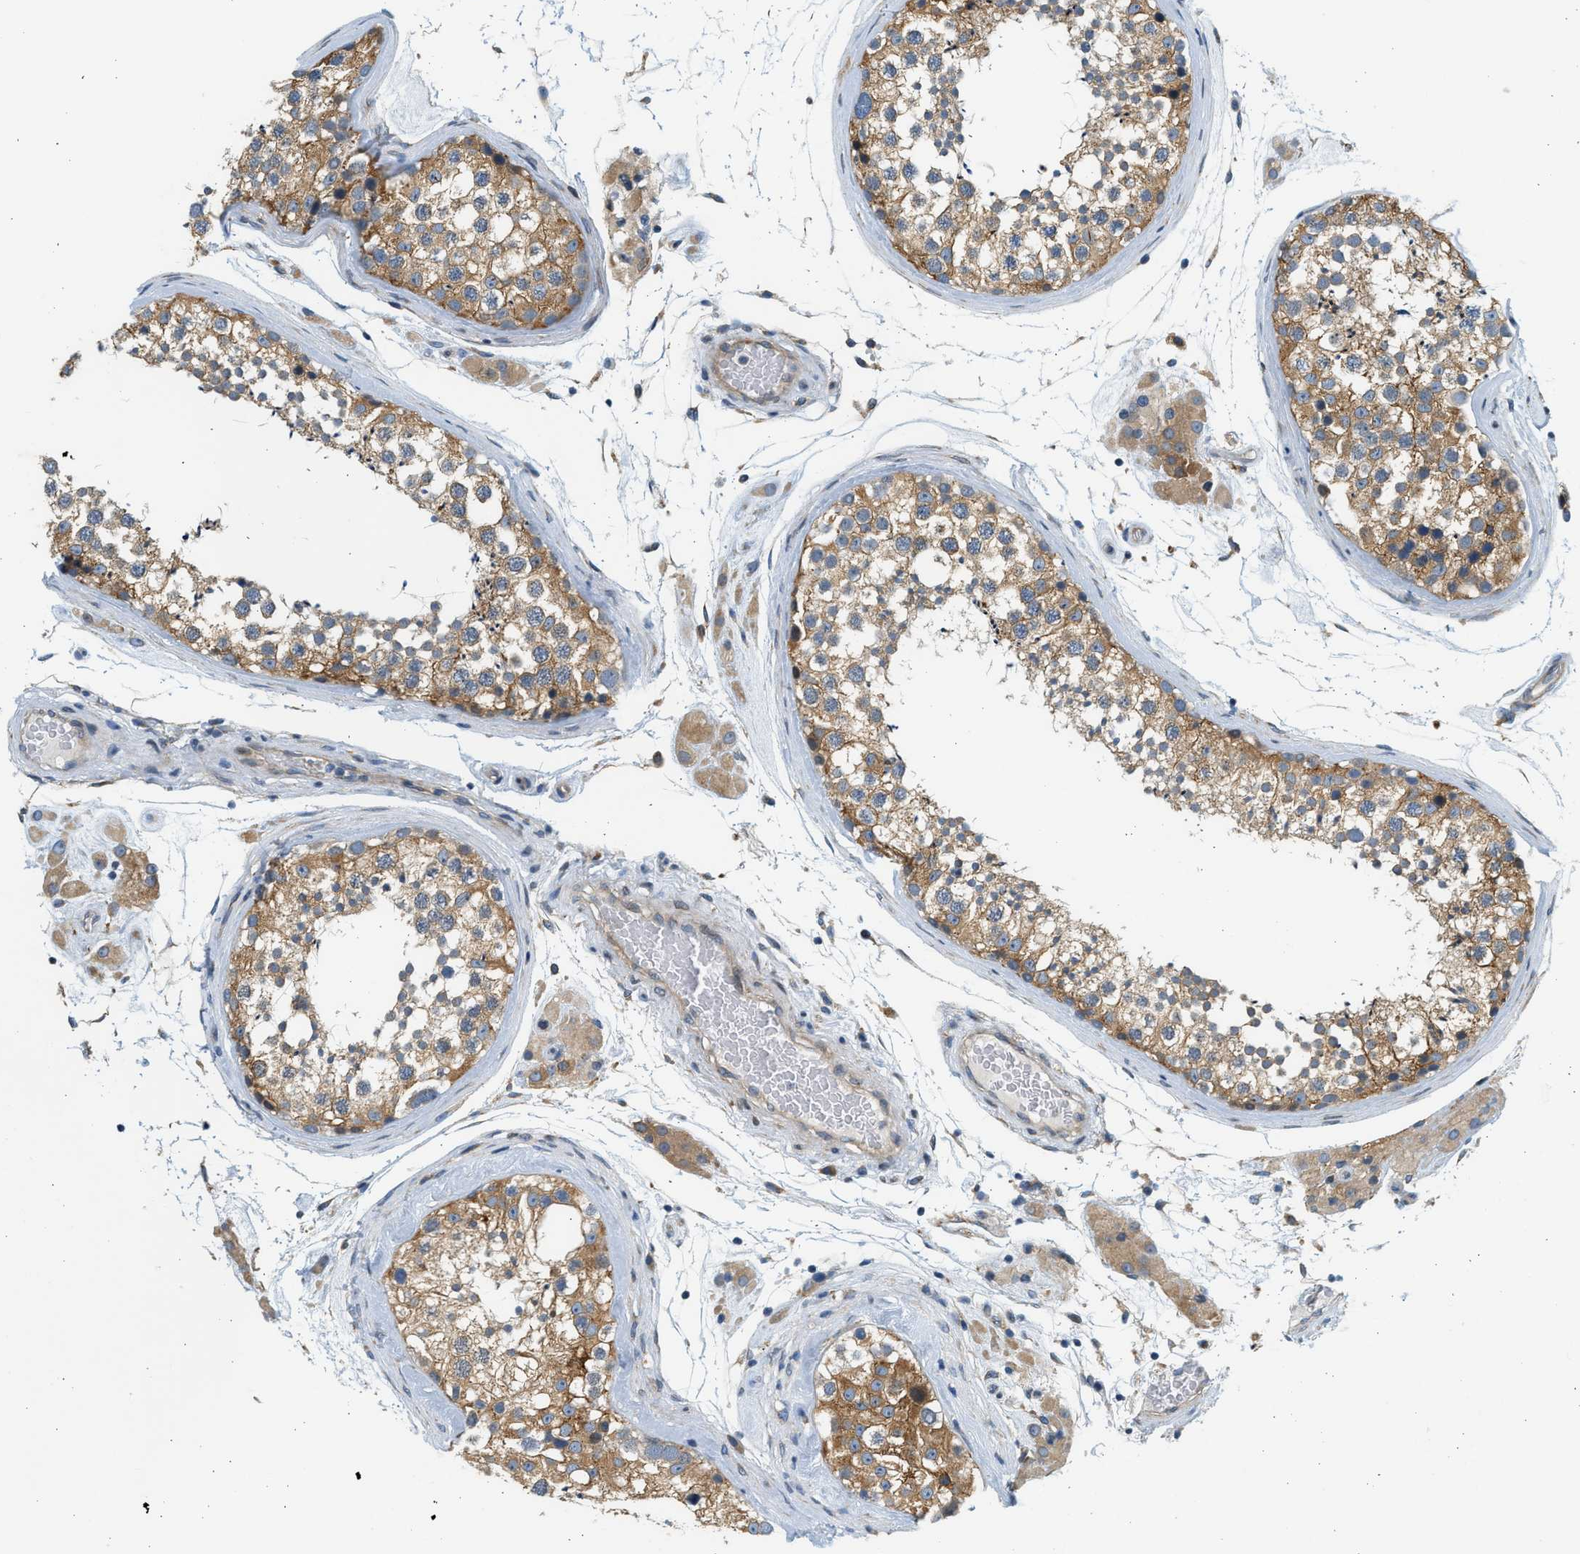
{"staining": {"intensity": "moderate", "quantity": ">75%", "location": "cytoplasmic/membranous"}, "tissue": "testis", "cell_type": "Cells in seminiferous ducts", "image_type": "normal", "snomed": [{"axis": "morphology", "description": "Normal tissue, NOS"}, {"axis": "topography", "description": "Testis"}], "caption": "Immunohistochemical staining of normal testis exhibits moderate cytoplasmic/membranous protein staining in about >75% of cells in seminiferous ducts. The staining was performed using DAB (3,3'-diaminobenzidine), with brown indicating positive protein expression. Nuclei are stained blue with hematoxylin.", "gene": "KDELR2", "patient": {"sex": "male", "age": 46}}